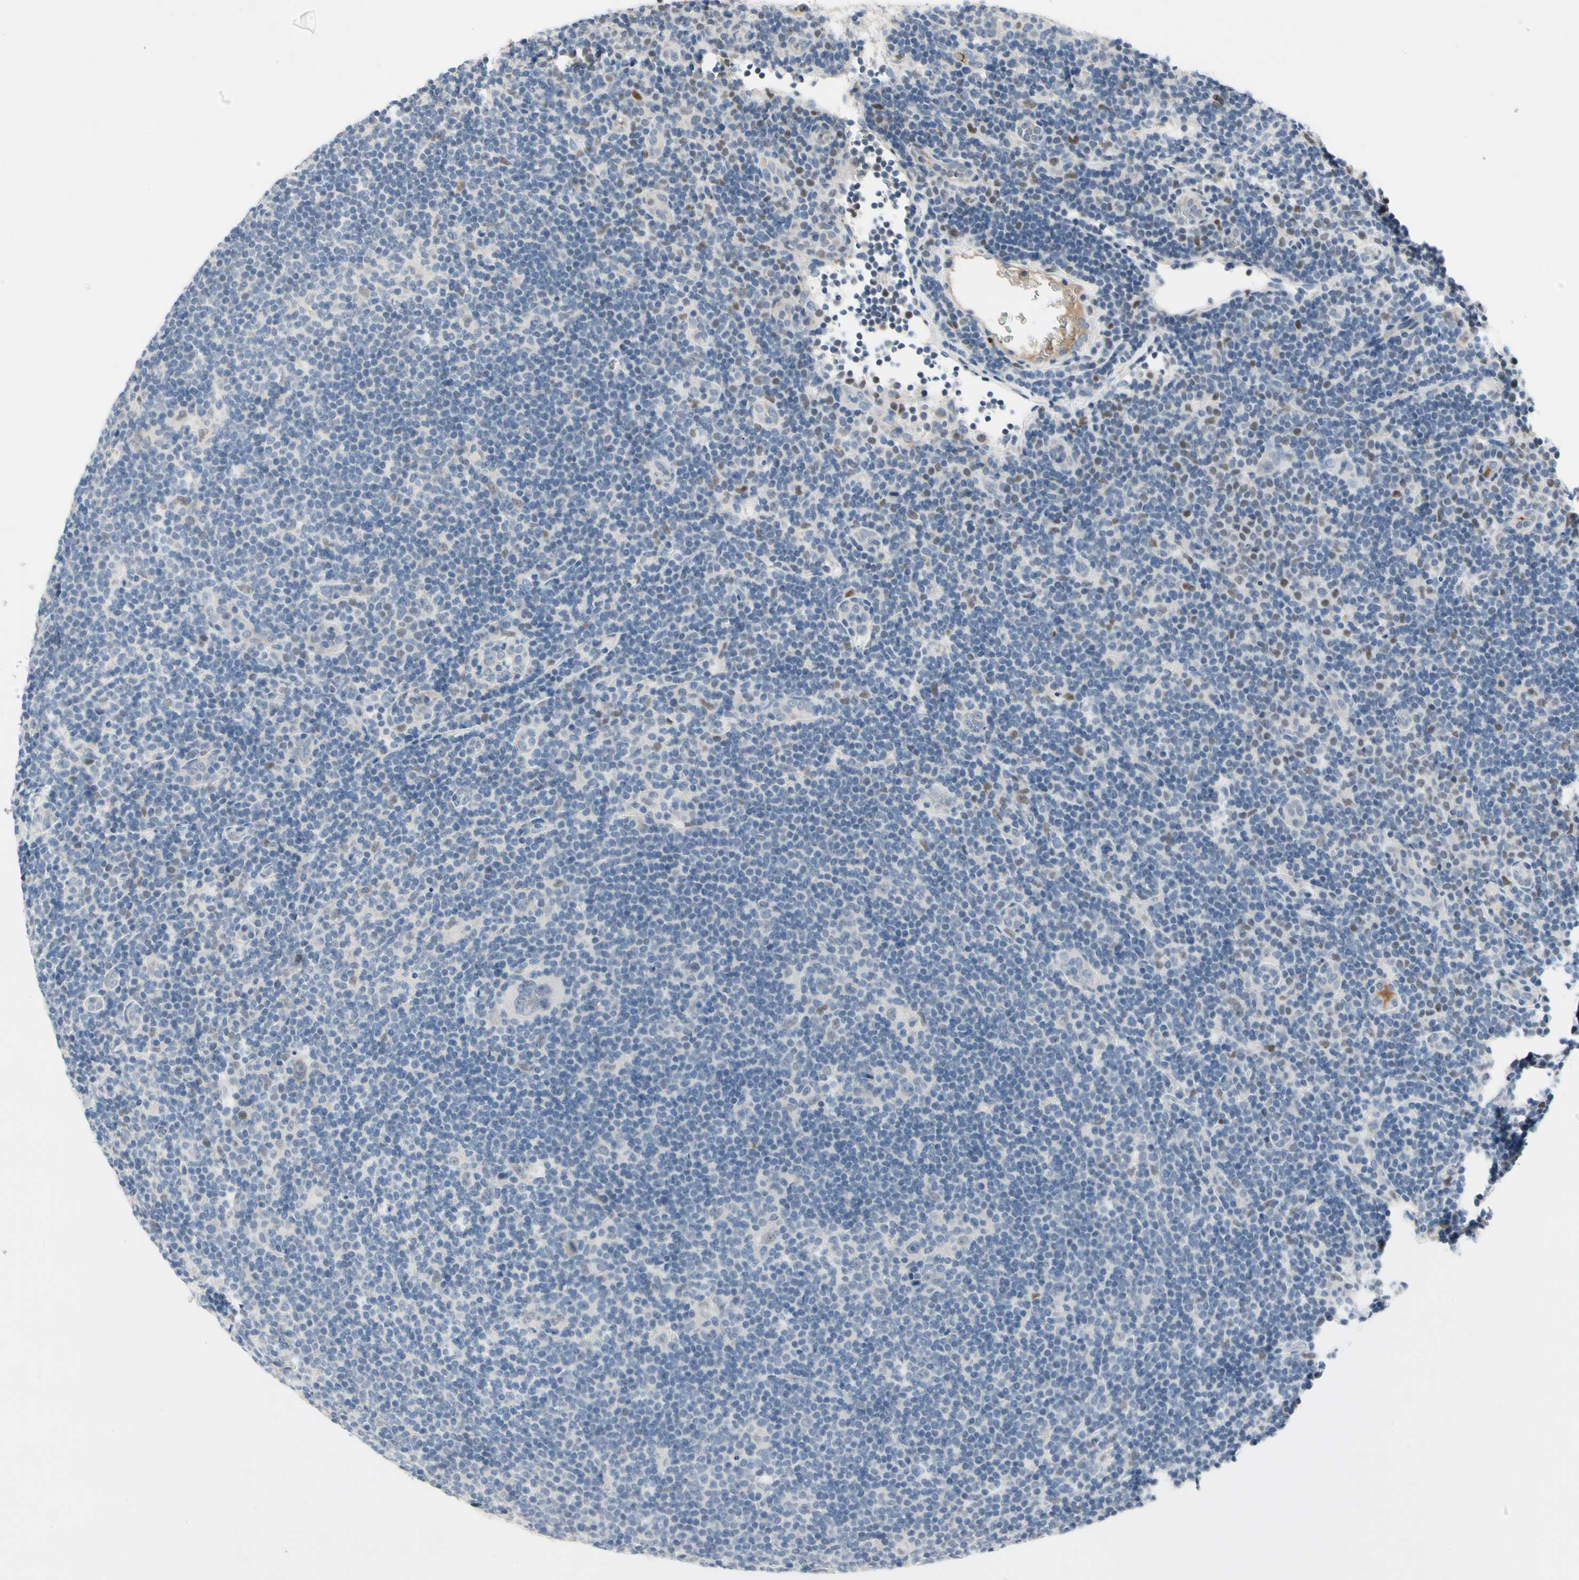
{"staining": {"intensity": "negative", "quantity": "none", "location": "none"}, "tissue": "lymphoma", "cell_type": "Tumor cells", "image_type": "cancer", "snomed": [{"axis": "morphology", "description": "Hodgkin's disease, NOS"}, {"axis": "topography", "description": "Lymph node"}], "caption": "An image of Hodgkin's disease stained for a protein demonstrates no brown staining in tumor cells.", "gene": "ECRG4", "patient": {"sex": "female", "age": 57}}